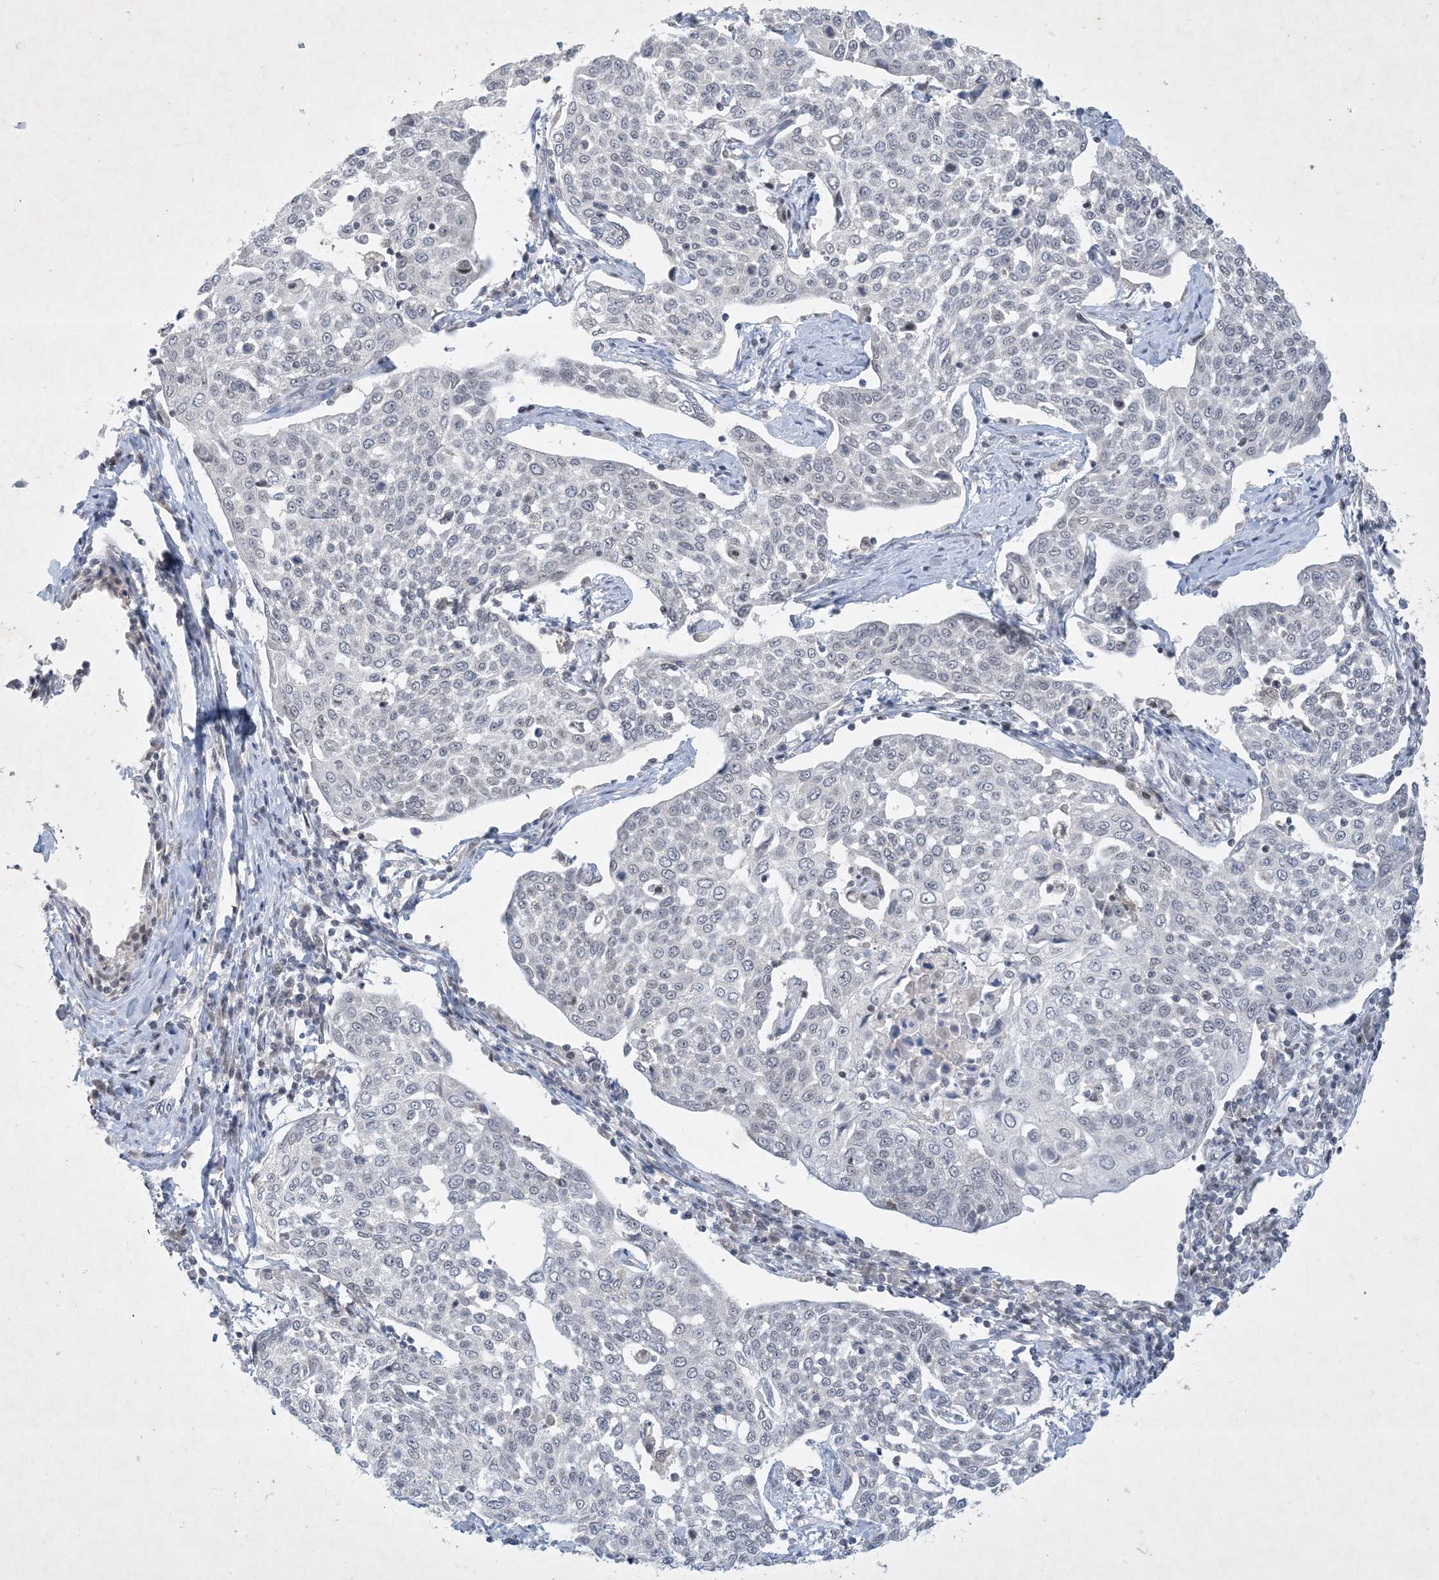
{"staining": {"intensity": "negative", "quantity": "none", "location": "none"}, "tissue": "cervical cancer", "cell_type": "Tumor cells", "image_type": "cancer", "snomed": [{"axis": "morphology", "description": "Squamous cell carcinoma, NOS"}, {"axis": "topography", "description": "Cervix"}], "caption": "Image shows no protein positivity in tumor cells of squamous cell carcinoma (cervical) tissue. (DAB immunohistochemistry, high magnification).", "gene": "ZNF674", "patient": {"sex": "female", "age": 34}}